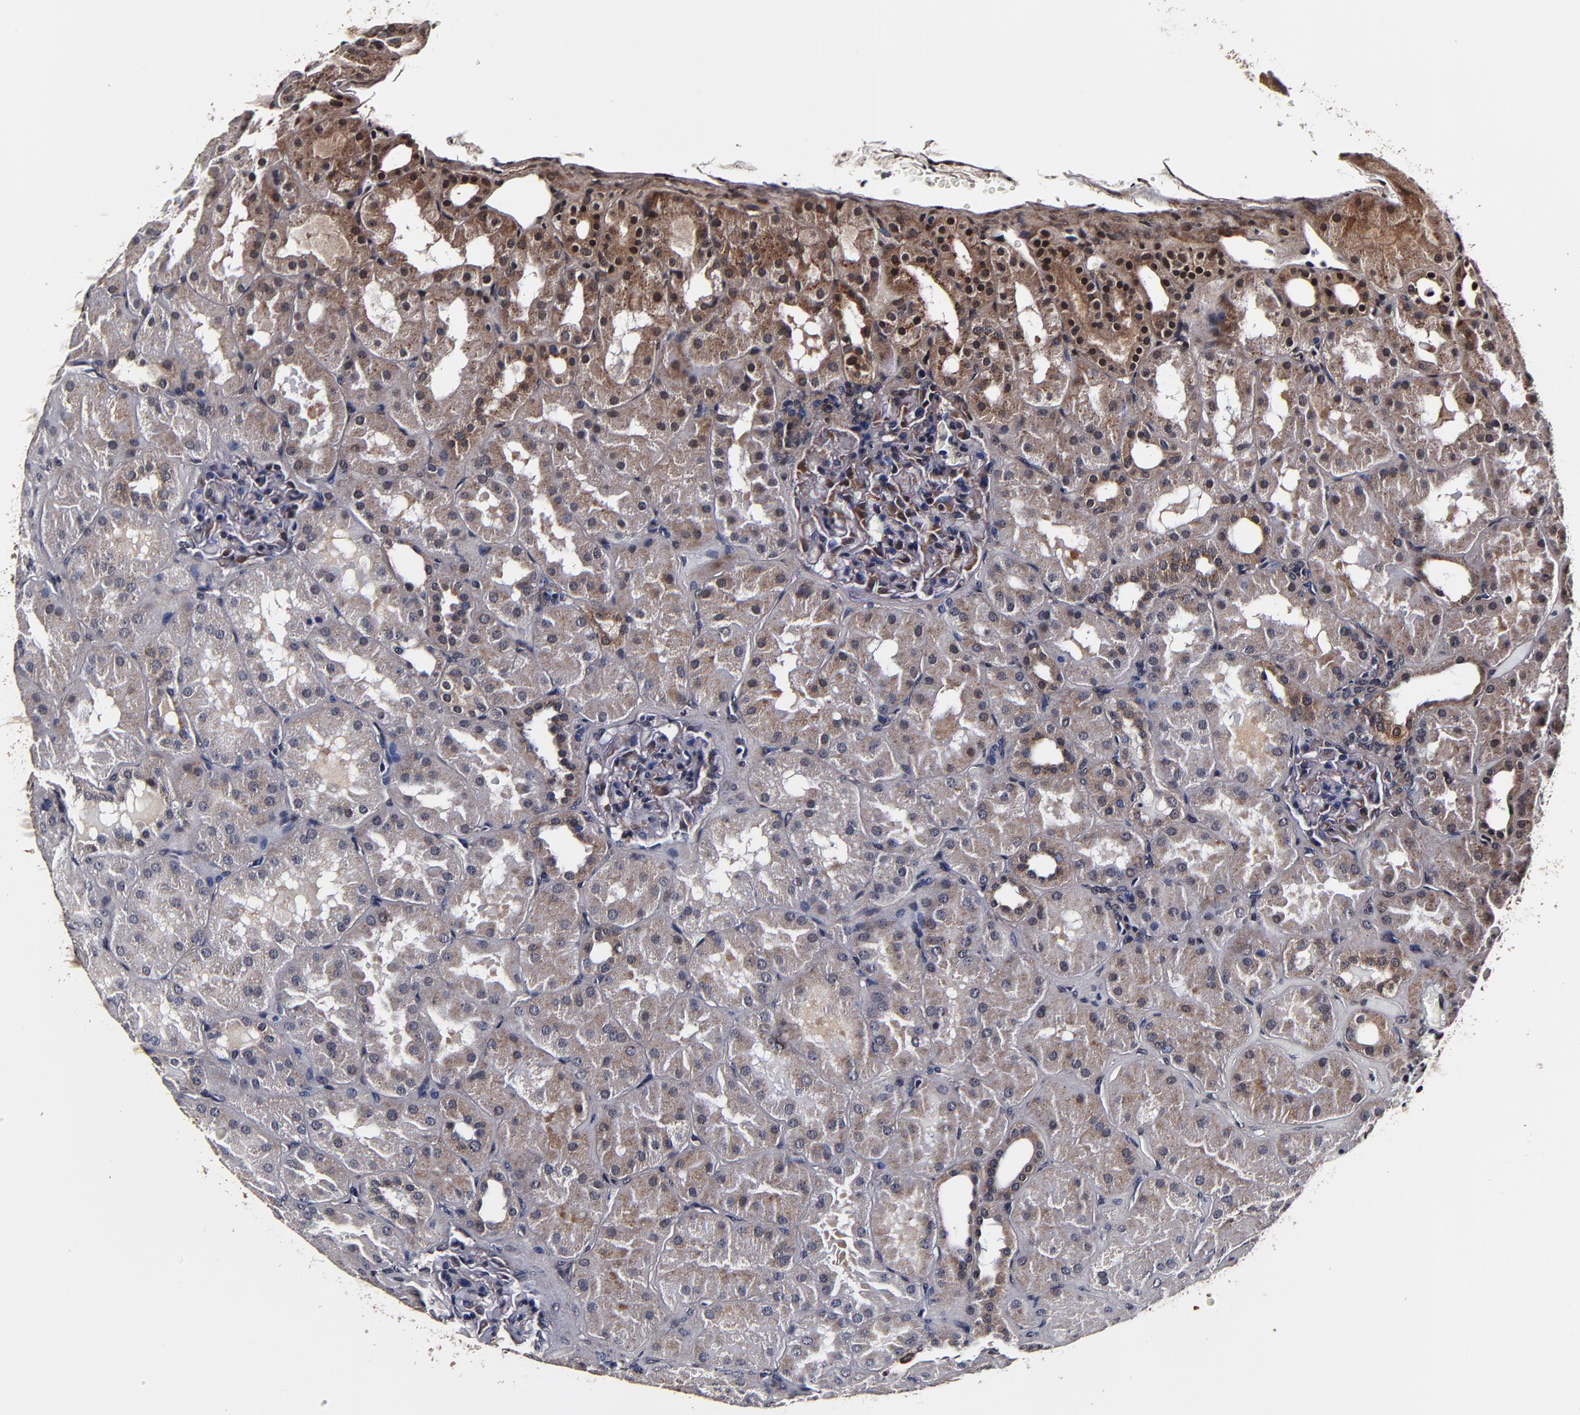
{"staining": {"intensity": "moderate", "quantity": ">75%", "location": "cytoplasmic/membranous"}, "tissue": "kidney", "cell_type": "Cells in glomeruli", "image_type": "normal", "snomed": [{"axis": "morphology", "description": "Normal tissue, NOS"}, {"axis": "topography", "description": "Kidney"}], "caption": "IHC (DAB (3,3'-diaminobenzidine)) staining of normal kidney displays moderate cytoplasmic/membranous protein expression in approximately >75% of cells in glomeruli. The protein is stained brown, and the nuclei are stained in blue (DAB (3,3'-diaminobenzidine) IHC with brightfield microscopy, high magnification).", "gene": "MMP15", "patient": {"sex": "male", "age": 28}}